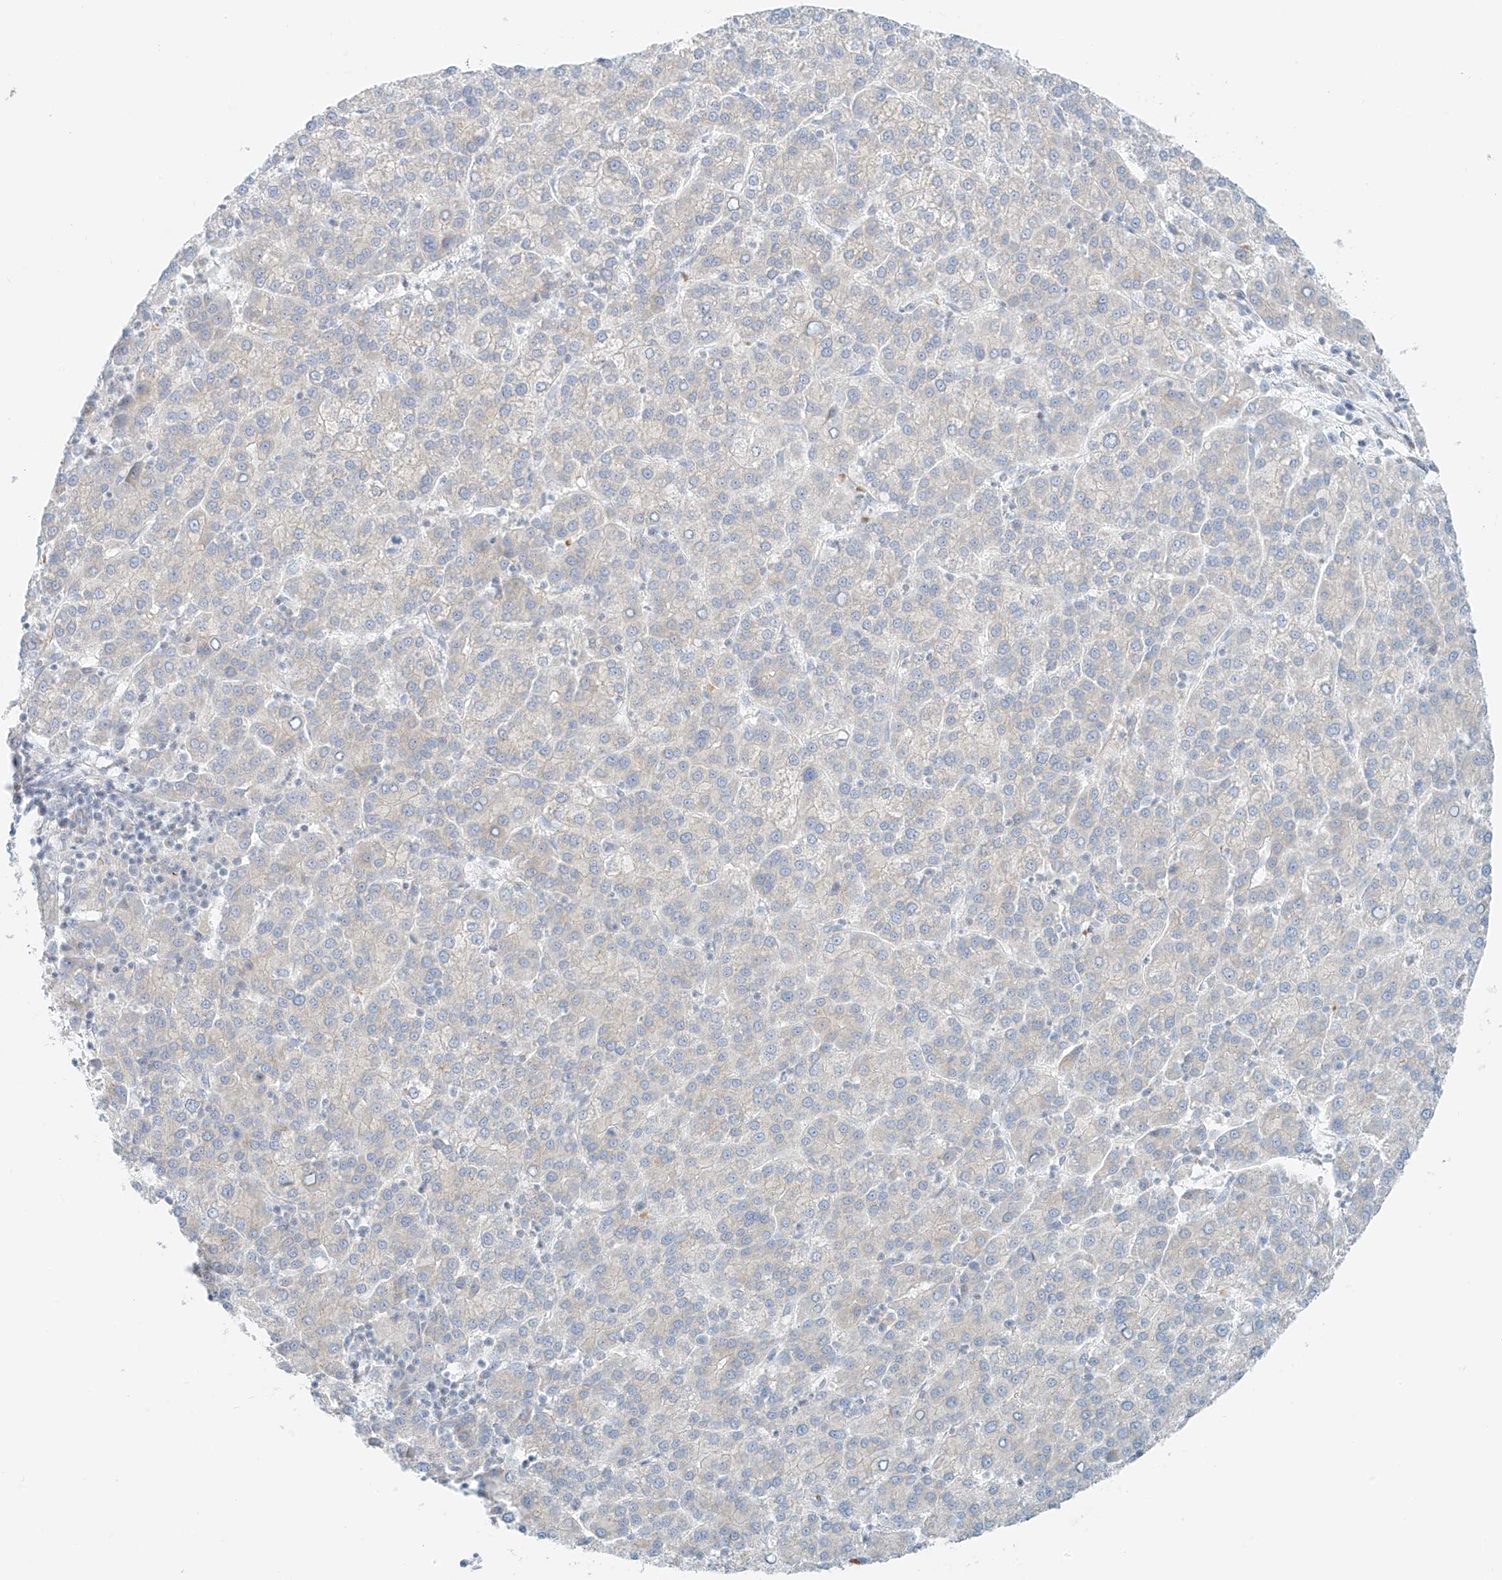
{"staining": {"intensity": "negative", "quantity": "none", "location": "none"}, "tissue": "liver cancer", "cell_type": "Tumor cells", "image_type": "cancer", "snomed": [{"axis": "morphology", "description": "Carcinoma, Hepatocellular, NOS"}, {"axis": "topography", "description": "Liver"}], "caption": "Liver cancer was stained to show a protein in brown. There is no significant positivity in tumor cells.", "gene": "EIPR1", "patient": {"sex": "female", "age": 58}}